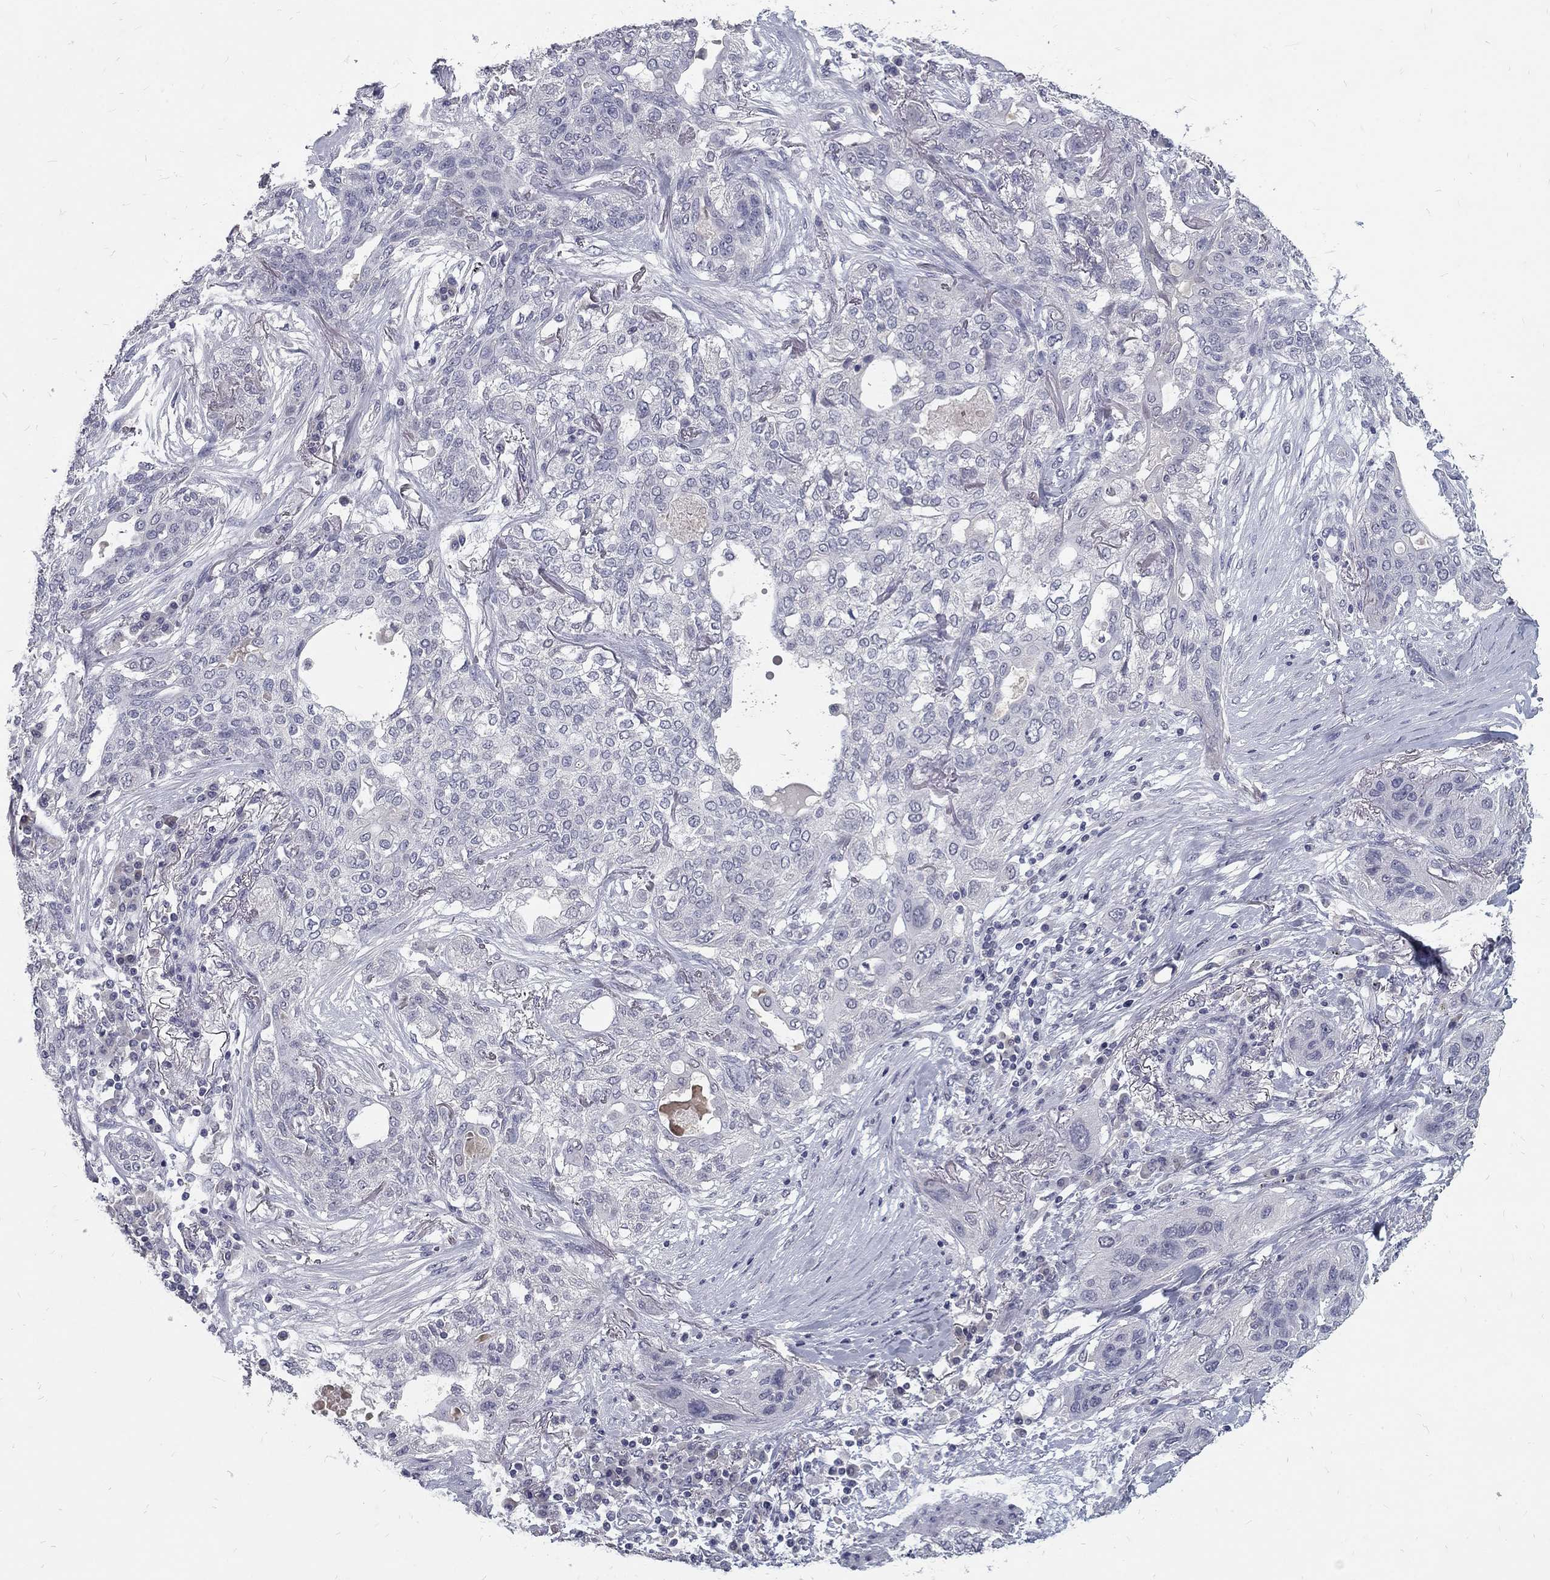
{"staining": {"intensity": "negative", "quantity": "none", "location": "none"}, "tissue": "lung cancer", "cell_type": "Tumor cells", "image_type": "cancer", "snomed": [{"axis": "morphology", "description": "Squamous cell carcinoma, NOS"}, {"axis": "topography", "description": "Lung"}], "caption": "Immunohistochemical staining of human lung cancer demonstrates no significant positivity in tumor cells.", "gene": "NOS1", "patient": {"sex": "female", "age": 70}}